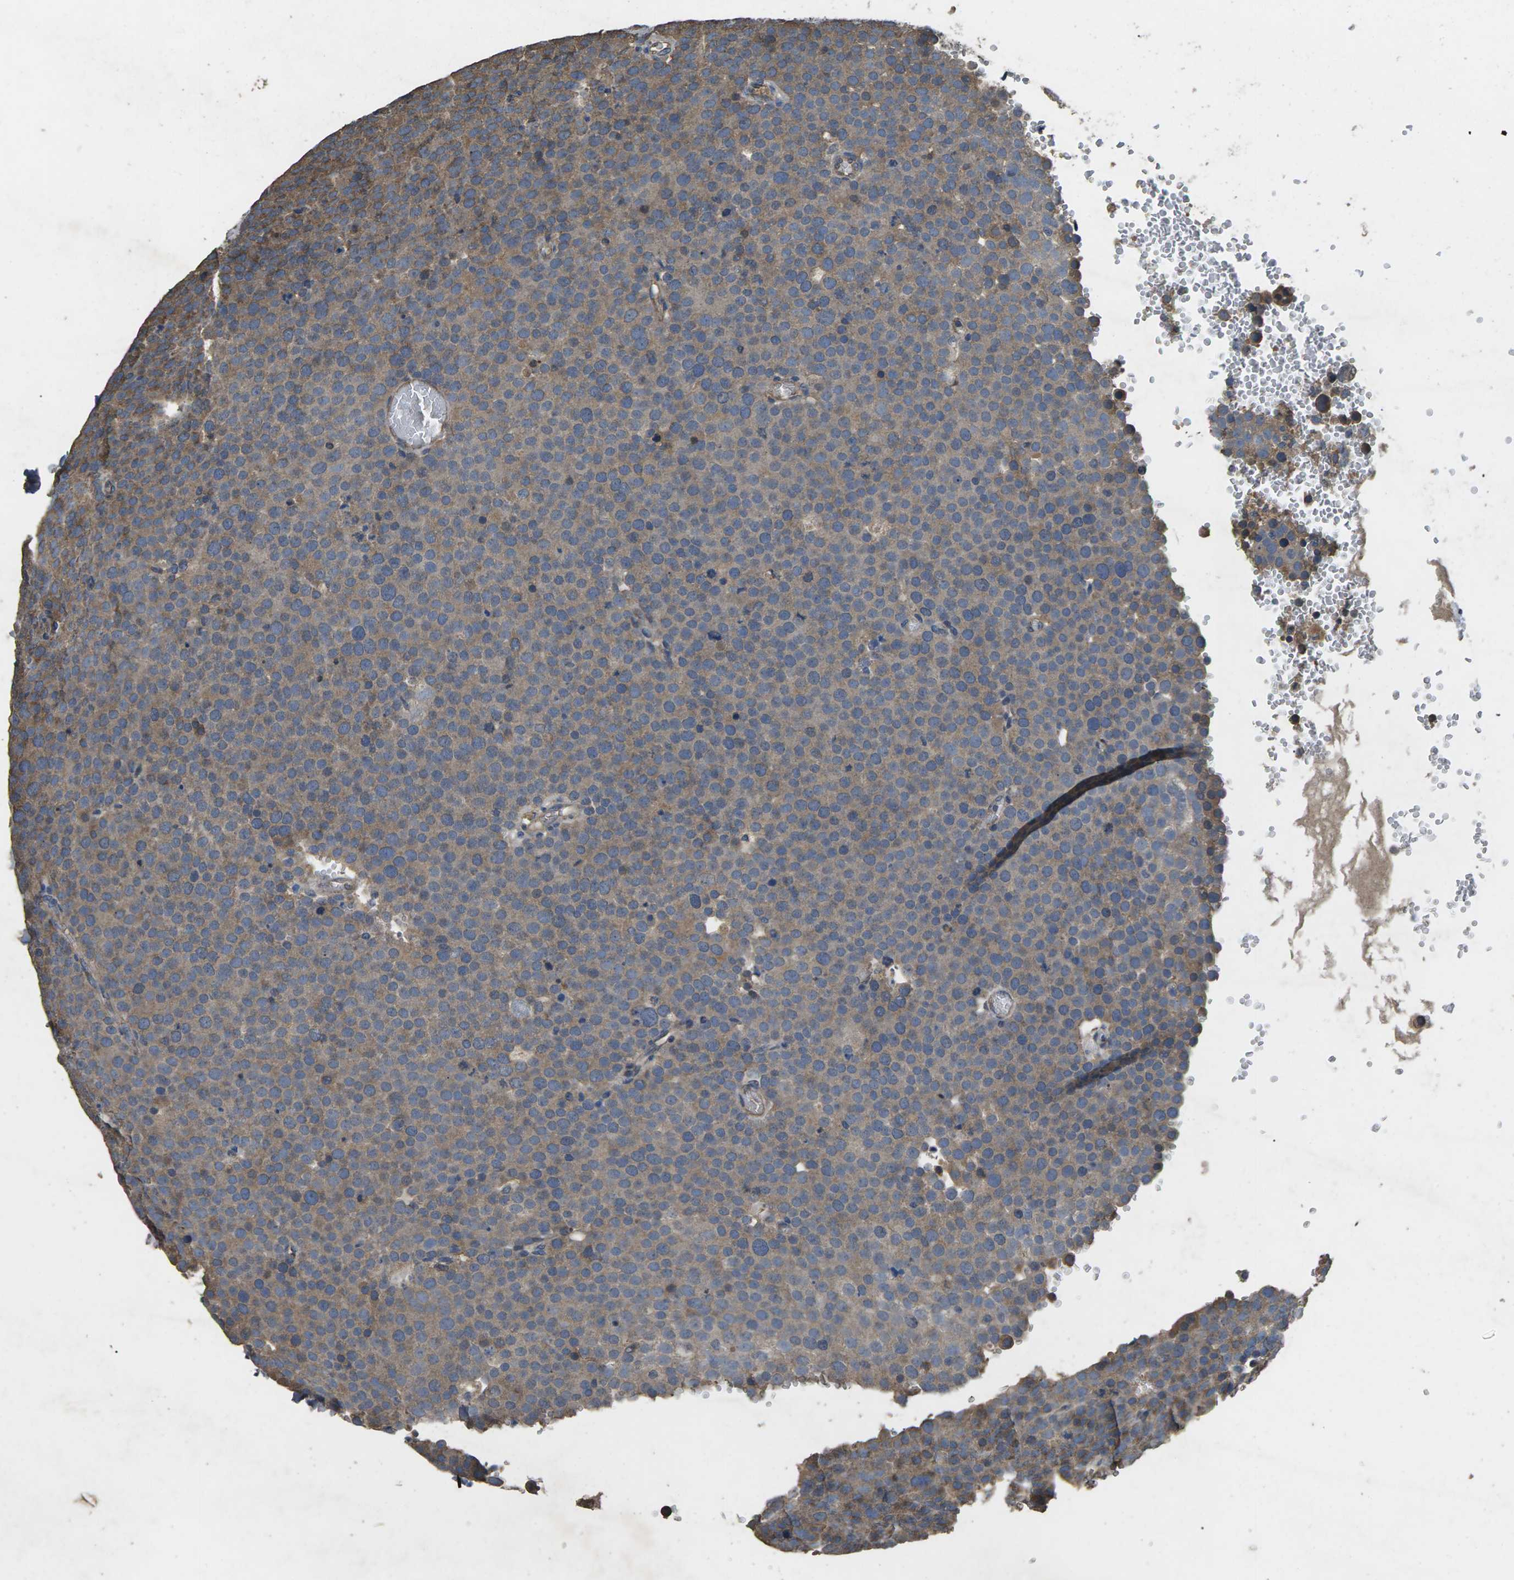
{"staining": {"intensity": "weak", "quantity": "<25%", "location": "cytoplasmic/membranous"}, "tissue": "testis cancer", "cell_type": "Tumor cells", "image_type": "cancer", "snomed": [{"axis": "morphology", "description": "Normal tissue, NOS"}, {"axis": "morphology", "description": "Seminoma, NOS"}, {"axis": "topography", "description": "Testis"}], "caption": "This is an immunohistochemistry (IHC) histopathology image of testis cancer. There is no staining in tumor cells.", "gene": "B4GAT1", "patient": {"sex": "male", "age": 71}}